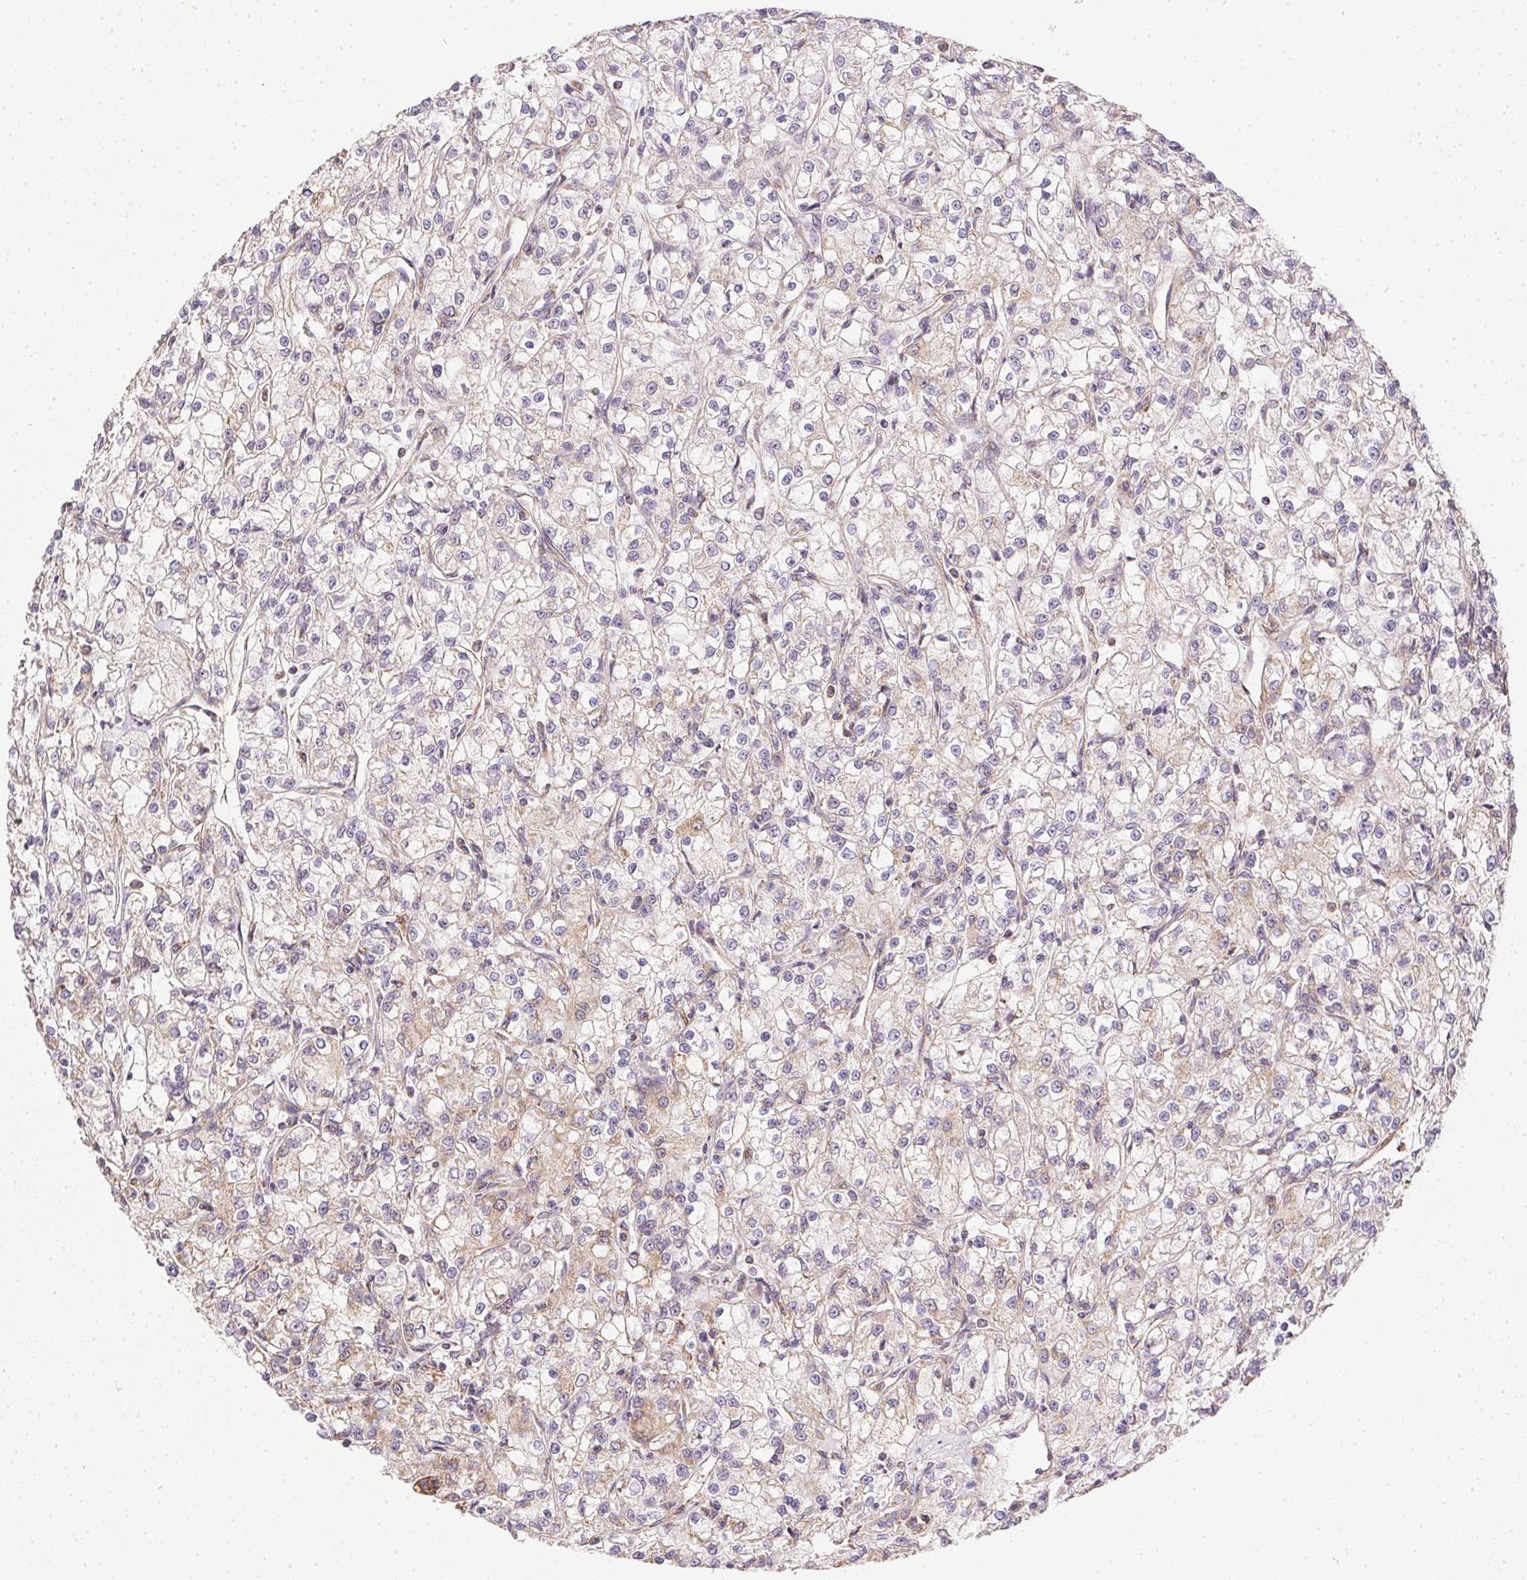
{"staining": {"intensity": "weak", "quantity": "<25%", "location": "cytoplasmic/membranous"}, "tissue": "renal cancer", "cell_type": "Tumor cells", "image_type": "cancer", "snomed": [{"axis": "morphology", "description": "Adenocarcinoma, NOS"}, {"axis": "topography", "description": "Kidney"}], "caption": "Micrograph shows no significant protein staining in tumor cells of renal cancer (adenocarcinoma). The staining was performed using DAB (3,3'-diaminobenzidine) to visualize the protein expression in brown, while the nuclei were stained in blue with hematoxylin (Magnification: 20x).", "gene": "REV3L", "patient": {"sex": "female", "age": 59}}